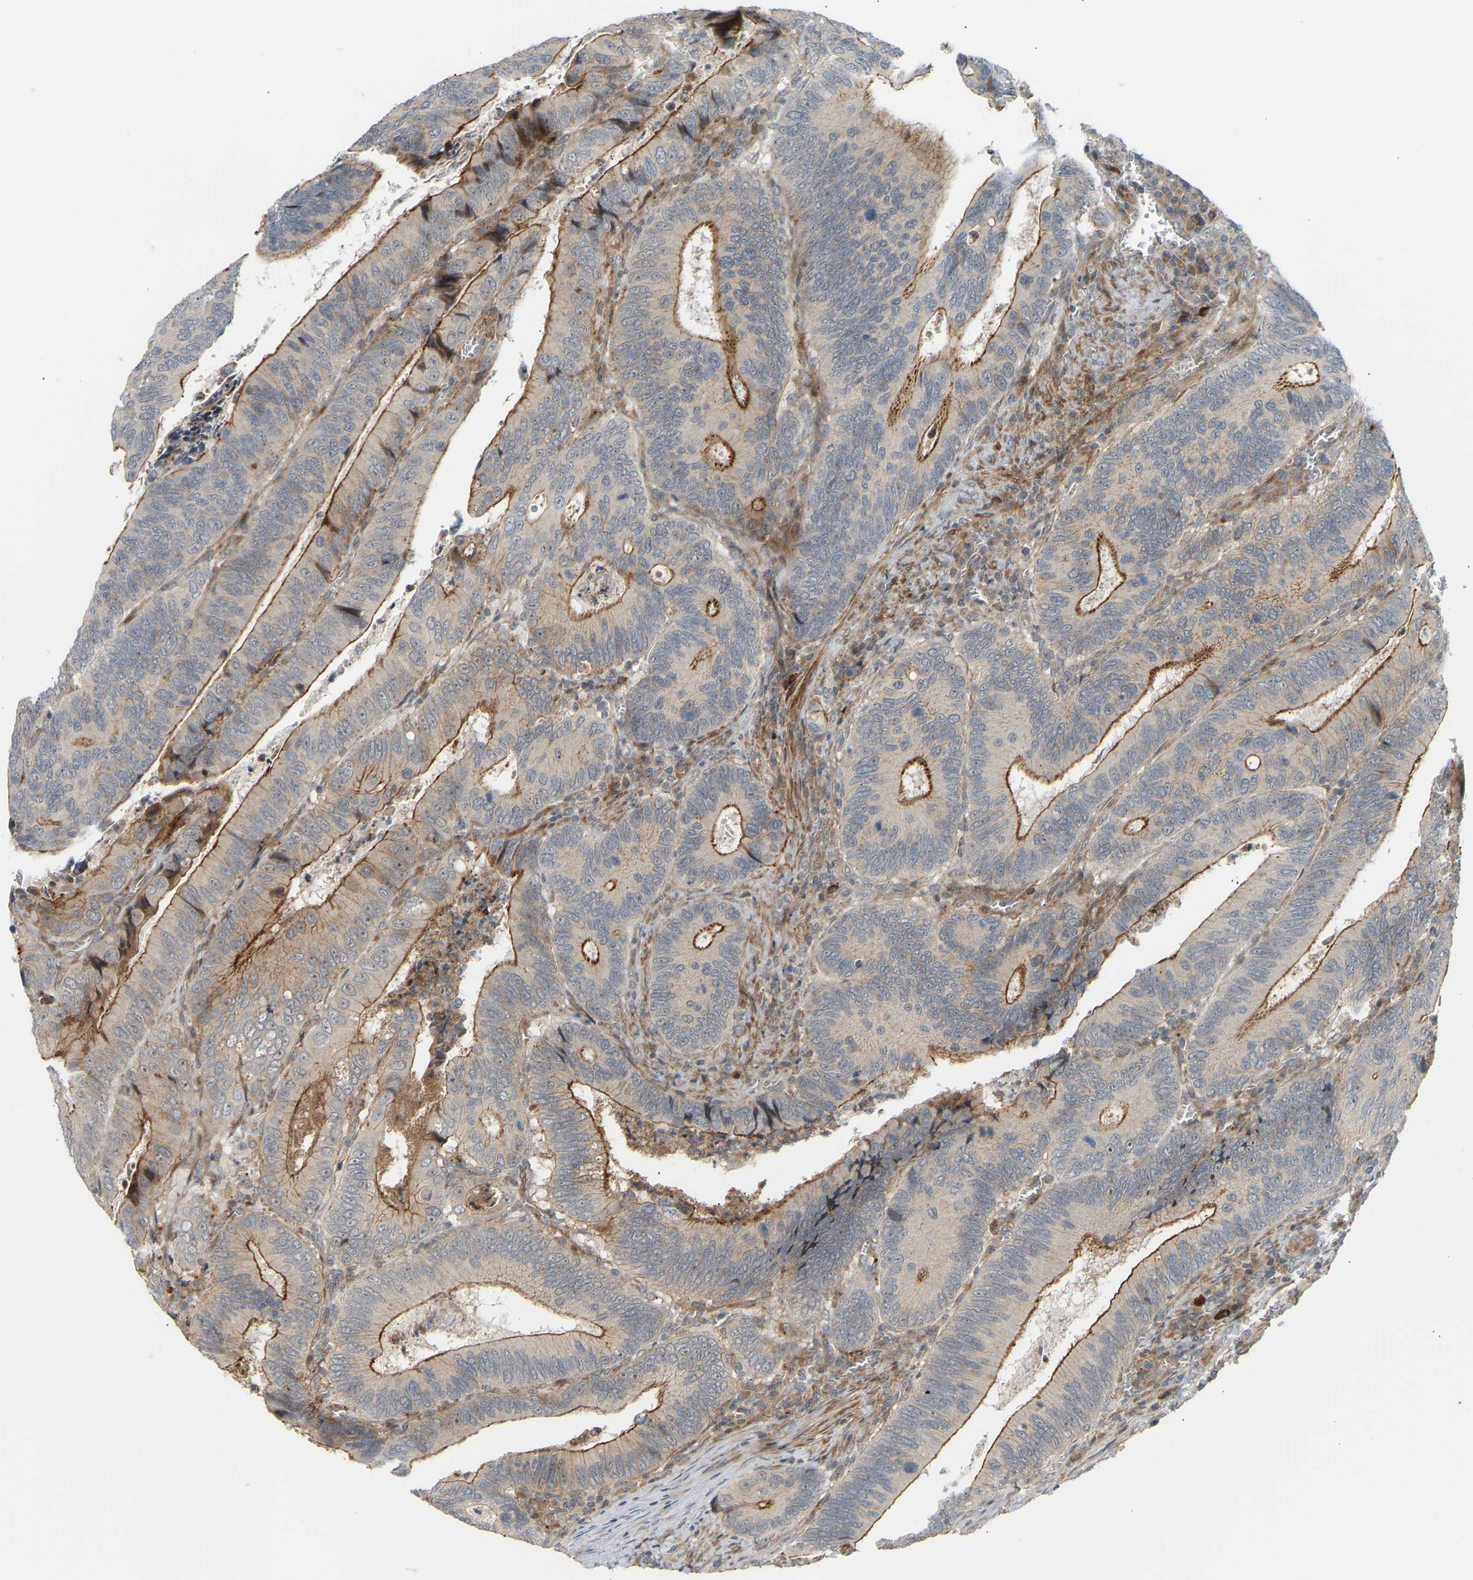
{"staining": {"intensity": "moderate", "quantity": "25%-75%", "location": "cytoplasmic/membranous"}, "tissue": "colorectal cancer", "cell_type": "Tumor cells", "image_type": "cancer", "snomed": [{"axis": "morphology", "description": "Inflammation, NOS"}, {"axis": "morphology", "description": "Adenocarcinoma, NOS"}, {"axis": "topography", "description": "Colon"}], "caption": "This photomicrograph exhibits IHC staining of colorectal cancer (adenocarcinoma), with medium moderate cytoplasmic/membranous positivity in approximately 25%-75% of tumor cells.", "gene": "POGLUT2", "patient": {"sex": "male", "age": 72}}